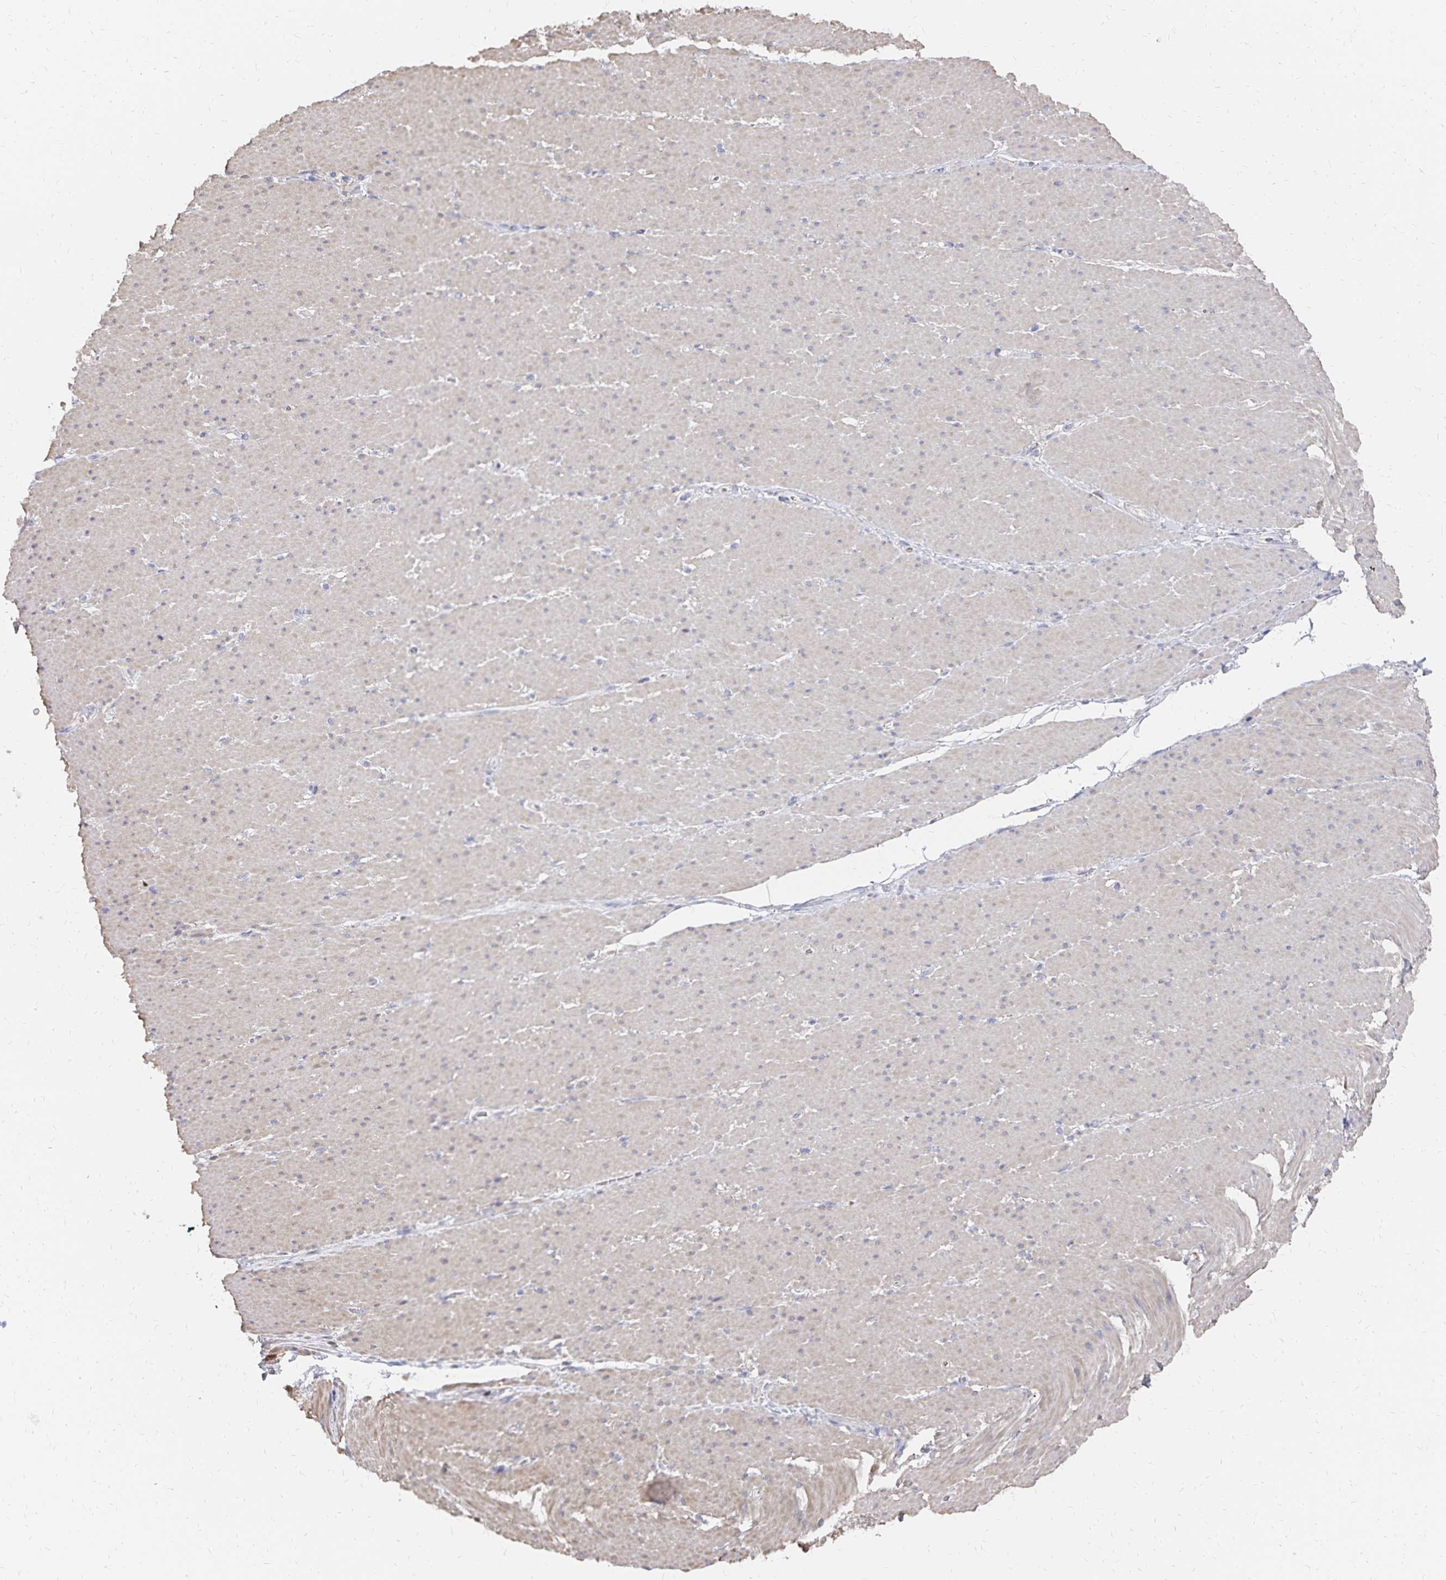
{"staining": {"intensity": "weak", "quantity": "25%-75%", "location": "cytoplasmic/membranous"}, "tissue": "smooth muscle", "cell_type": "Smooth muscle cells", "image_type": "normal", "snomed": [{"axis": "morphology", "description": "Normal tissue, NOS"}, {"axis": "topography", "description": "Smooth muscle"}, {"axis": "topography", "description": "Rectum"}], "caption": "Protein staining by immunohistochemistry exhibits weak cytoplasmic/membranous staining in approximately 25%-75% of smooth muscle cells in normal smooth muscle.", "gene": "KISS1", "patient": {"sex": "male", "age": 53}}